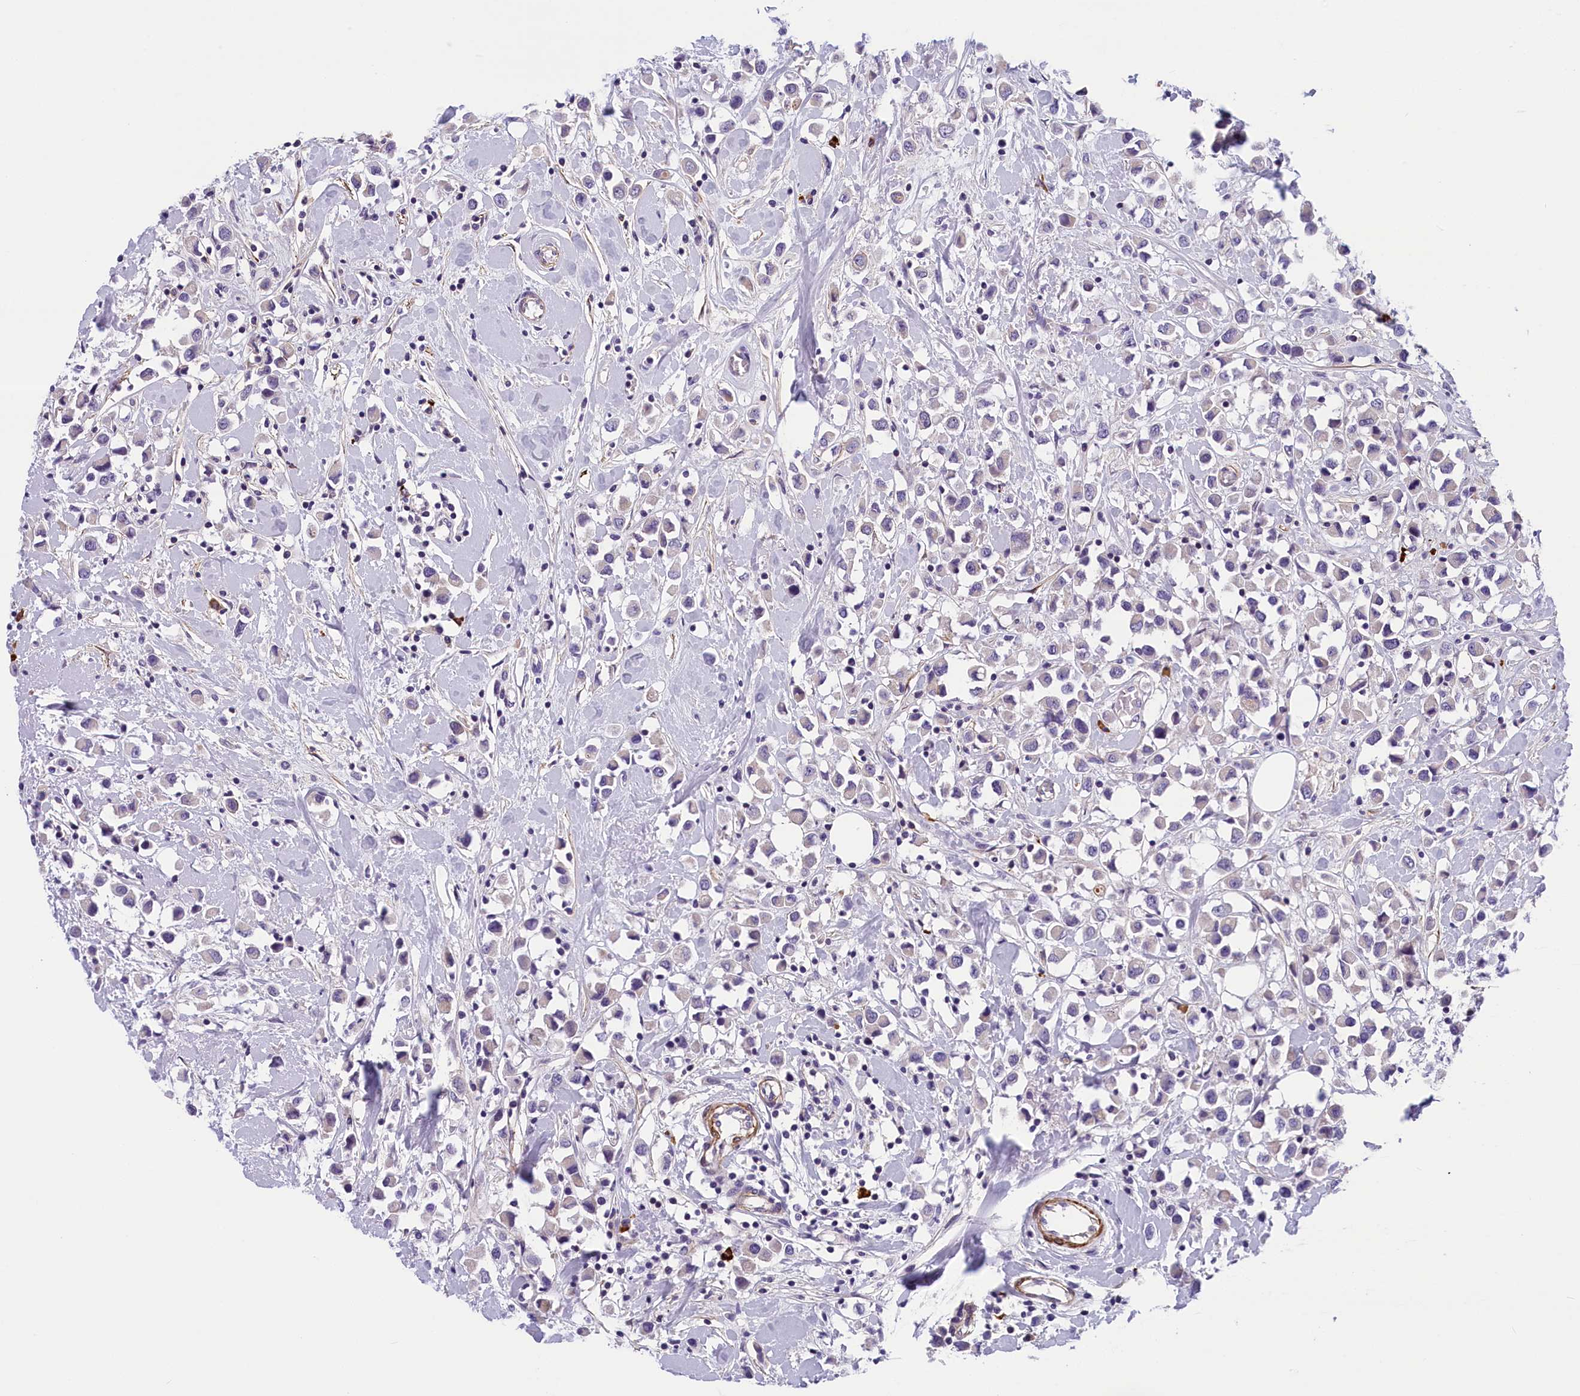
{"staining": {"intensity": "negative", "quantity": "none", "location": "none"}, "tissue": "breast cancer", "cell_type": "Tumor cells", "image_type": "cancer", "snomed": [{"axis": "morphology", "description": "Duct carcinoma"}, {"axis": "topography", "description": "Breast"}], "caption": "Image shows no significant protein positivity in tumor cells of breast cancer (infiltrating ductal carcinoma). (Brightfield microscopy of DAB IHC at high magnification).", "gene": "BCL2L13", "patient": {"sex": "female", "age": 61}}